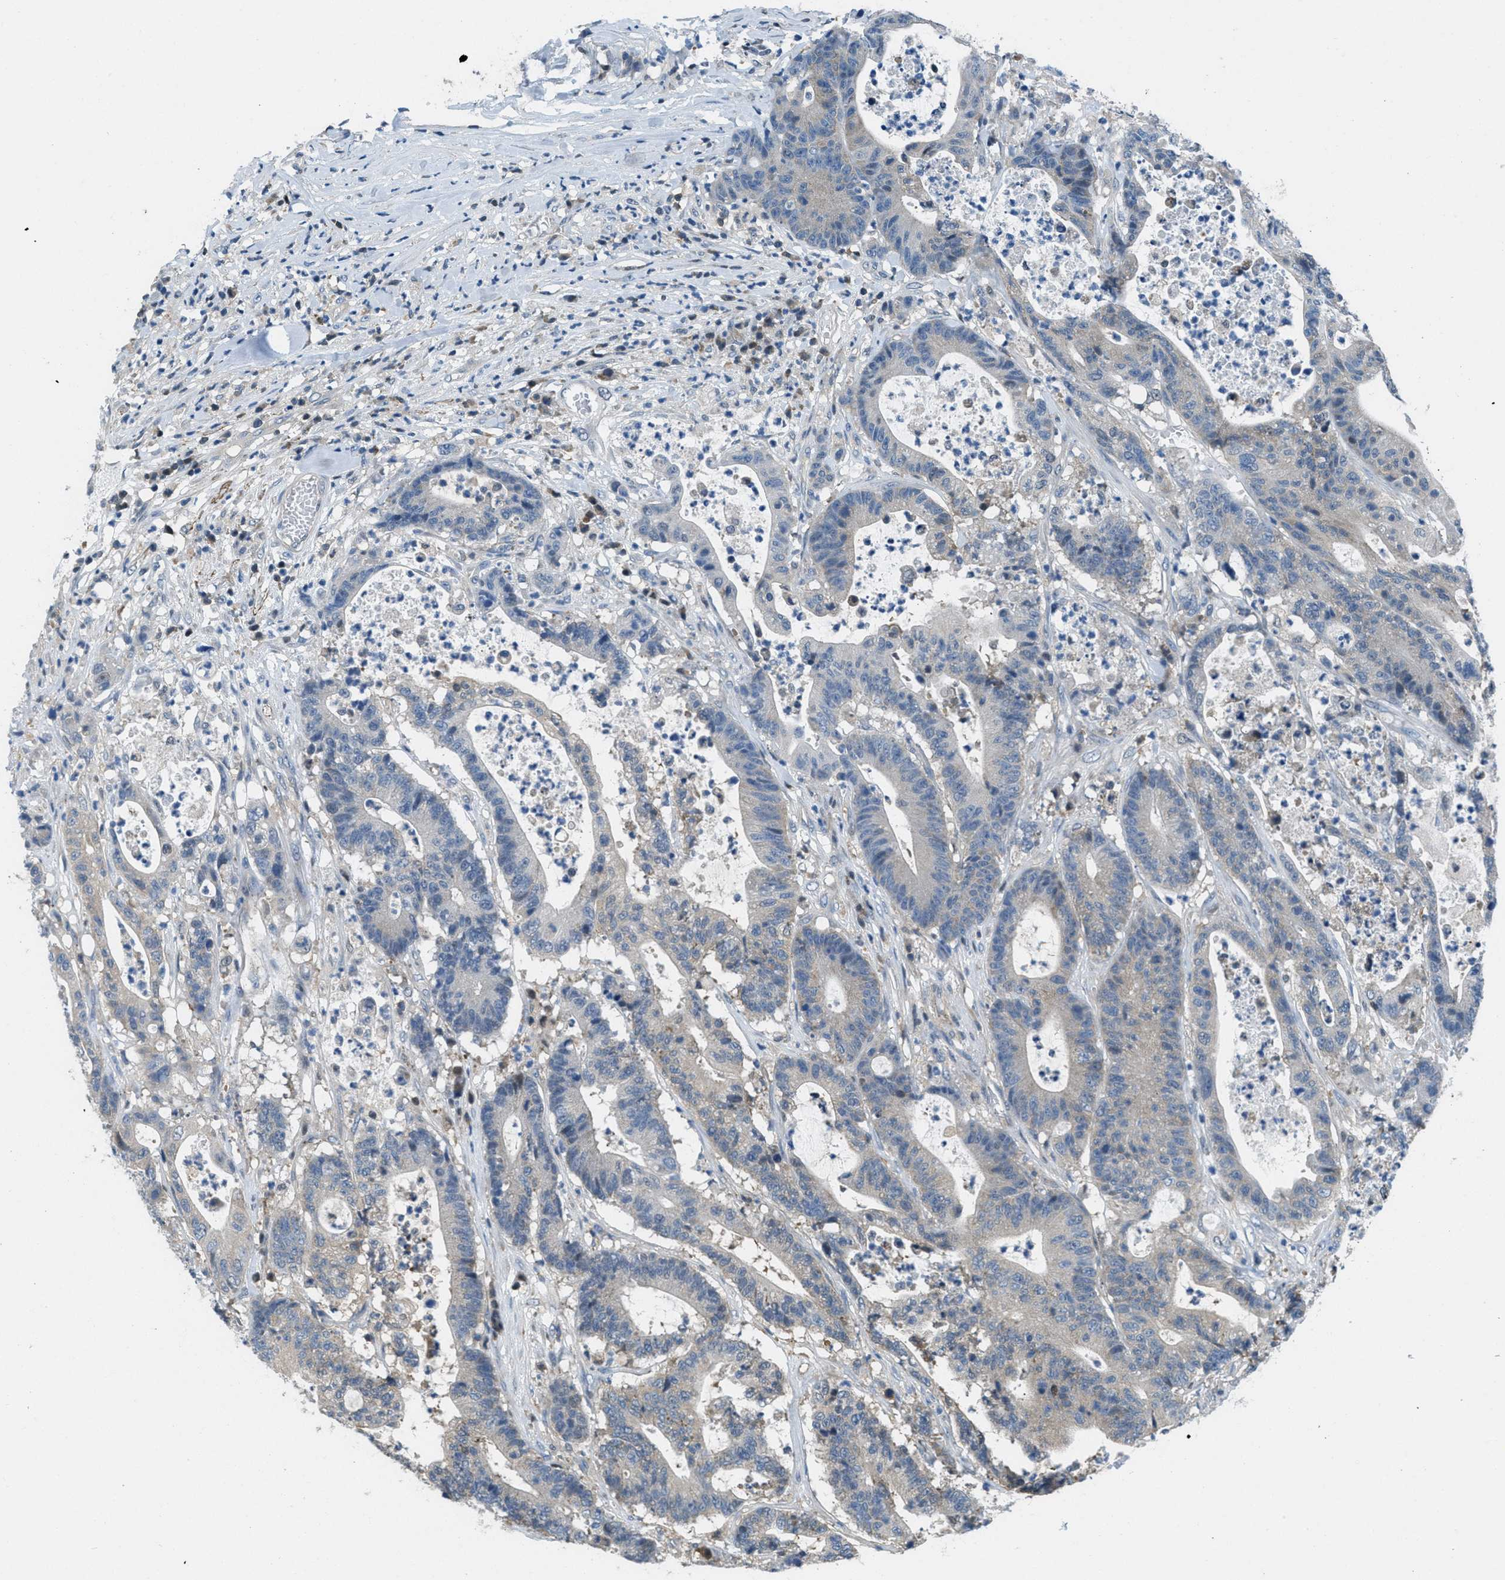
{"staining": {"intensity": "moderate", "quantity": ">75%", "location": "cytoplasmic/membranous"}, "tissue": "colorectal cancer", "cell_type": "Tumor cells", "image_type": "cancer", "snomed": [{"axis": "morphology", "description": "Adenocarcinoma, NOS"}, {"axis": "topography", "description": "Colon"}], "caption": "A brown stain labels moderate cytoplasmic/membranous staining of a protein in colorectal cancer (adenocarcinoma) tumor cells.", "gene": "PIP5K1C", "patient": {"sex": "female", "age": 84}}